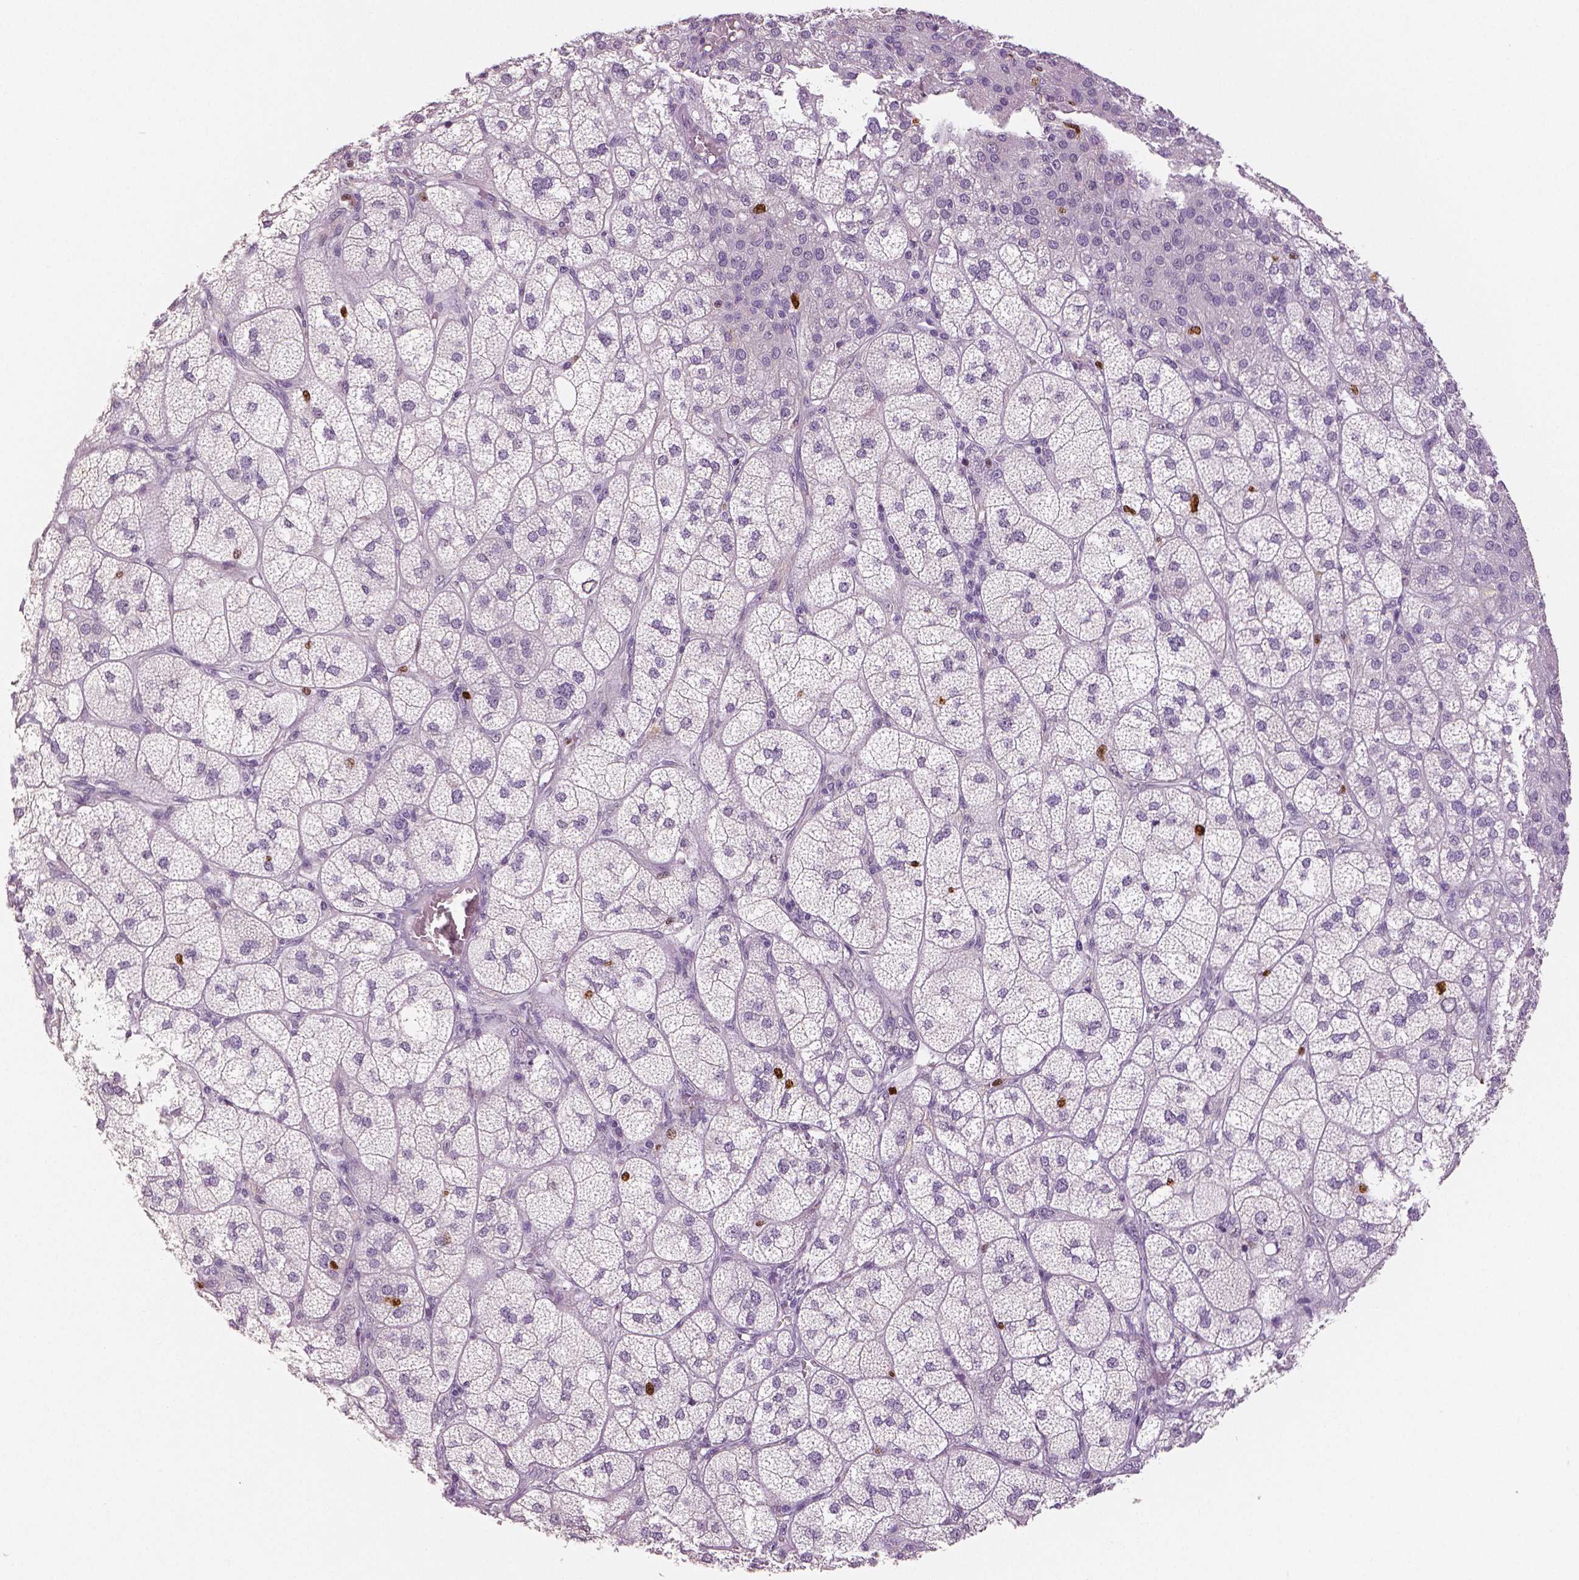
{"staining": {"intensity": "negative", "quantity": "none", "location": "none"}, "tissue": "adrenal gland", "cell_type": "Glandular cells", "image_type": "normal", "snomed": [{"axis": "morphology", "description": "Normal tissue, NOS"}, {"axis": "topography", "description": "Adrenal gland"}], "caption": "IHC histopathology image of benign adrenal gland: adrenal gland stained with DAB displays no significant protein expression in glandular cells. Brightfield microscopy of immunohistochemistry (IHC) stained with DAB (3,3'-diaminobenzidine) (brown) and hematoxylin (blue), captured at high magnification.", "gene": "MKI67", "patient": {"sex": "female", "age": 60}}